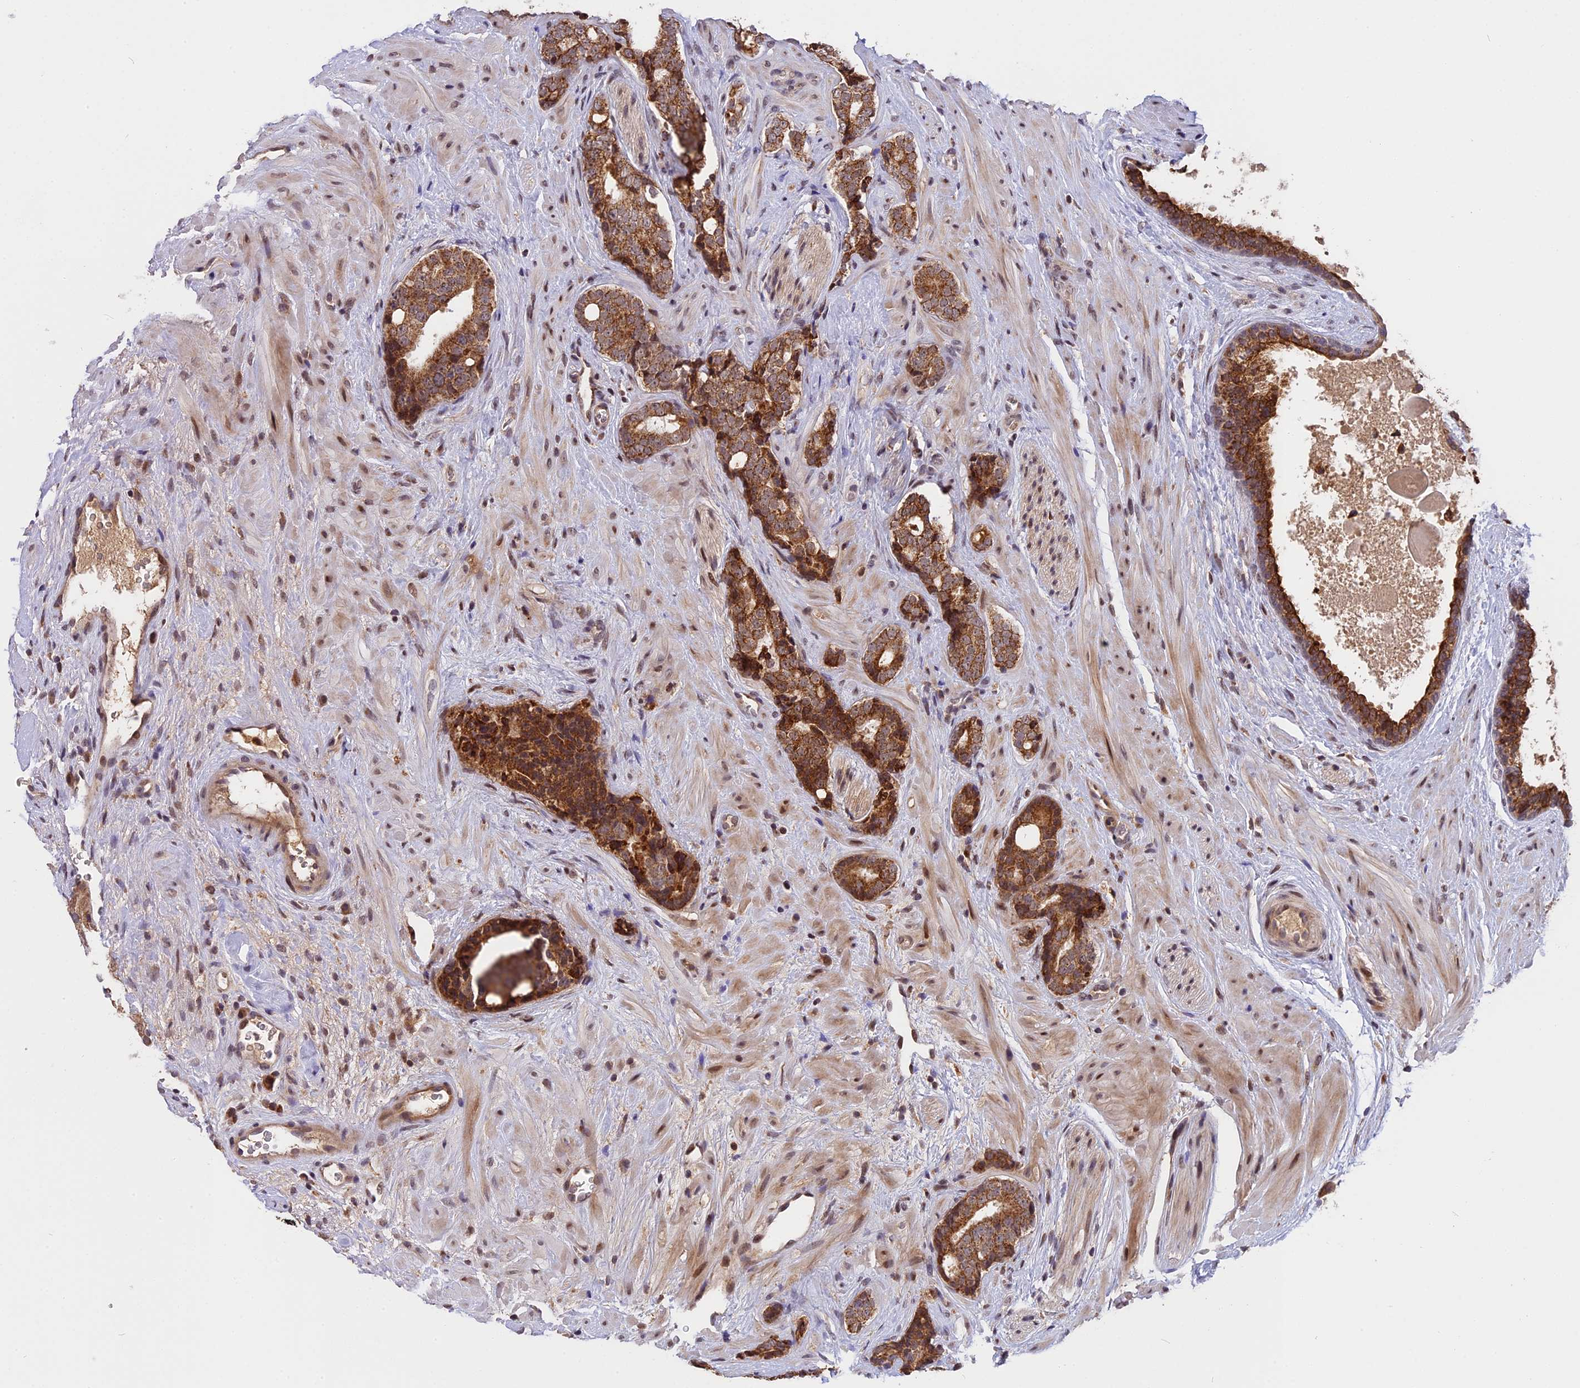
{"staining": {"intensity": "strong", "quantity": ">75%", "location": "cytoplasmic/membranous"}, "tissue": "prostate cancer", "cell_type": "Tumor cells", "image_type": "cancer", "snomed": [{"axis": "morphology", "description": "Adenocarcinoma, High grade"}, {"axis": "topography", "description": "Prostate"}], "caption": "This micrograph demonstrates IHC staining of high-grade adenocarcinoma (prostate), with high strong cytoplasmic/membranous staining in approximately >75% of tumor cells.", "gene": "RERGL", "patient": {"sex": "male", "age": 56}}